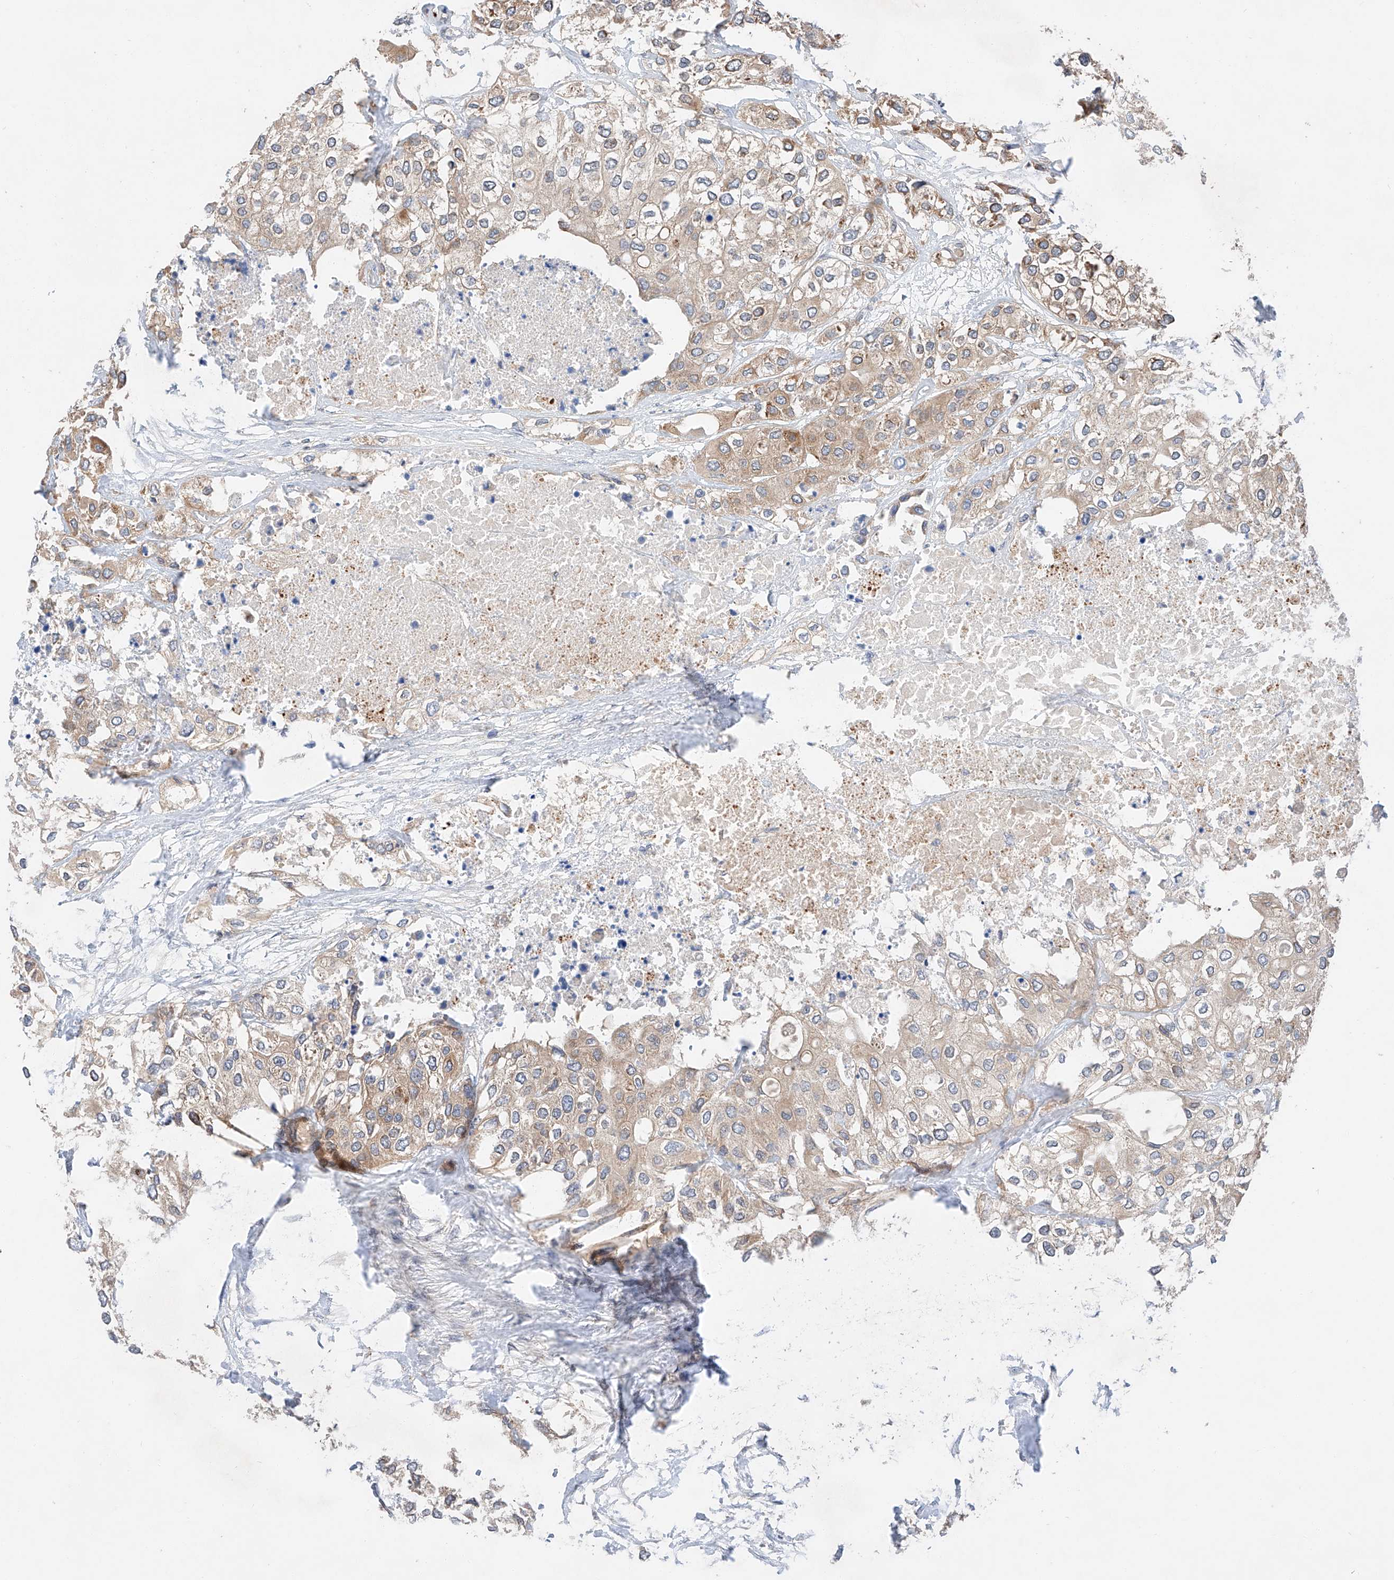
{"staining": {"intensity": "moderate", "quantity": ">75%", "location": "cytoplasmic/membranous"}, "tissue": "urothelial cancer", "cell_type": "Tumor cells", "image_type": "cancer", "snomed": [{"axis": "morphology", "description": "Urothelial carcinoma, High grade"}, {"axis": "topography", "description": "Urinary bladder"}], "caption": "Urothelial carcinoma (high-grade) stained with a brown dye displays moderate cytoplasmic/membranous positive expression in approximately >75% of tumor cells.", "gene": "RUSC1", "patient": {"sex": "male", "age": 64}}